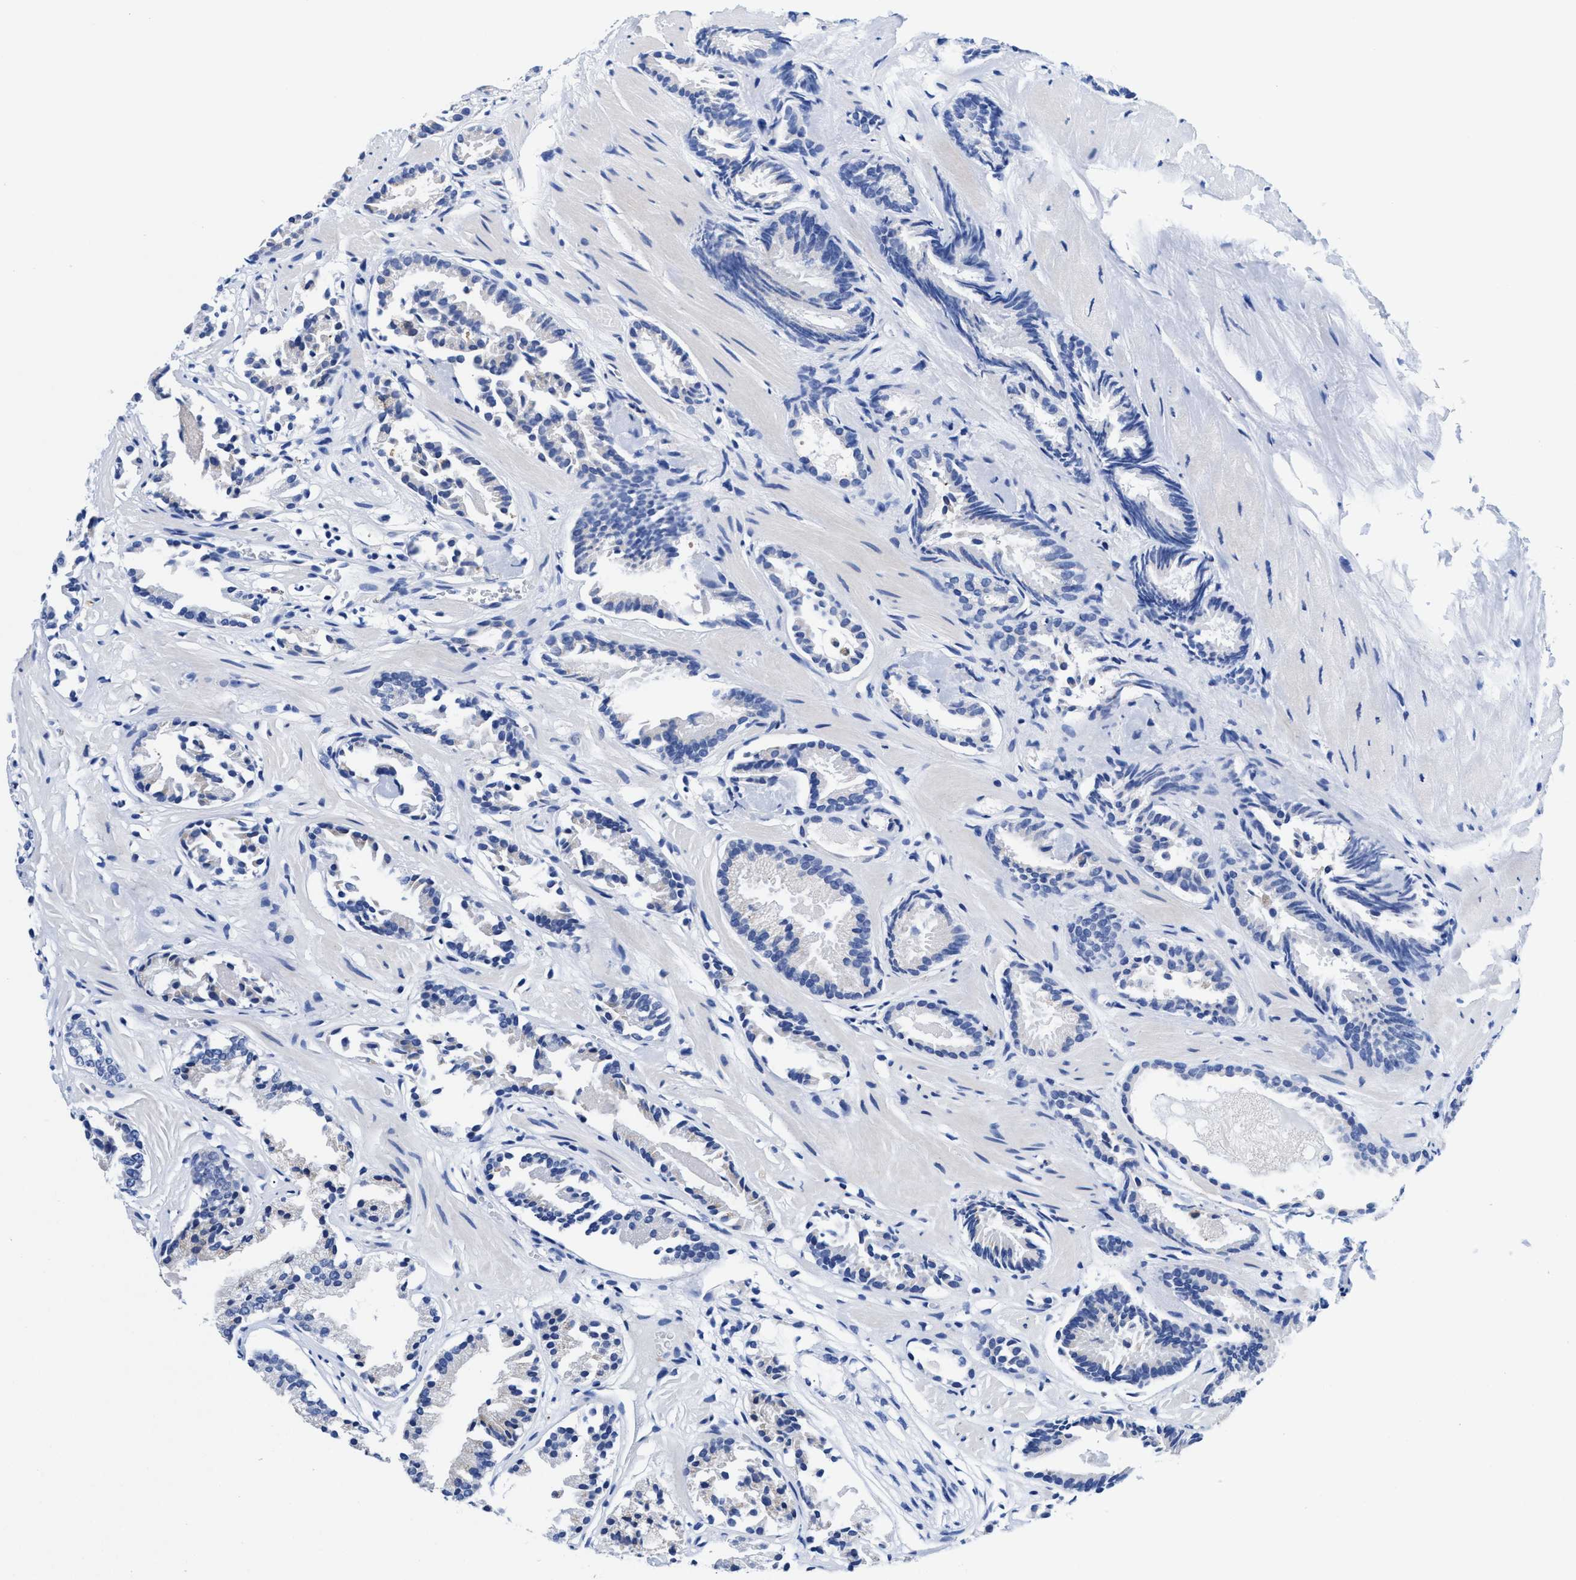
{"staining": {"intensity": "negative", "quantity": "none", "location": "none"}, "tissue": "prostate cancer", "cell_type": "Tumor cells", "image_type": "cancer", "snomed": [{"axis": "morphology", "description": "Adenocarcinoma, Low grade"}, {"axis": "topography", "description": "Prostate"}], "caption": "An IHC micrograph of prostate low-grade adenocarcinoma is shown. There is no staining in tumor cells of prostate low-grade adenocarcinoma. (DAB IHC visualized using brightfield microscopy, high magnification).", "gene": "ACLY", "patient": {"sex": "male", "age": 51}}